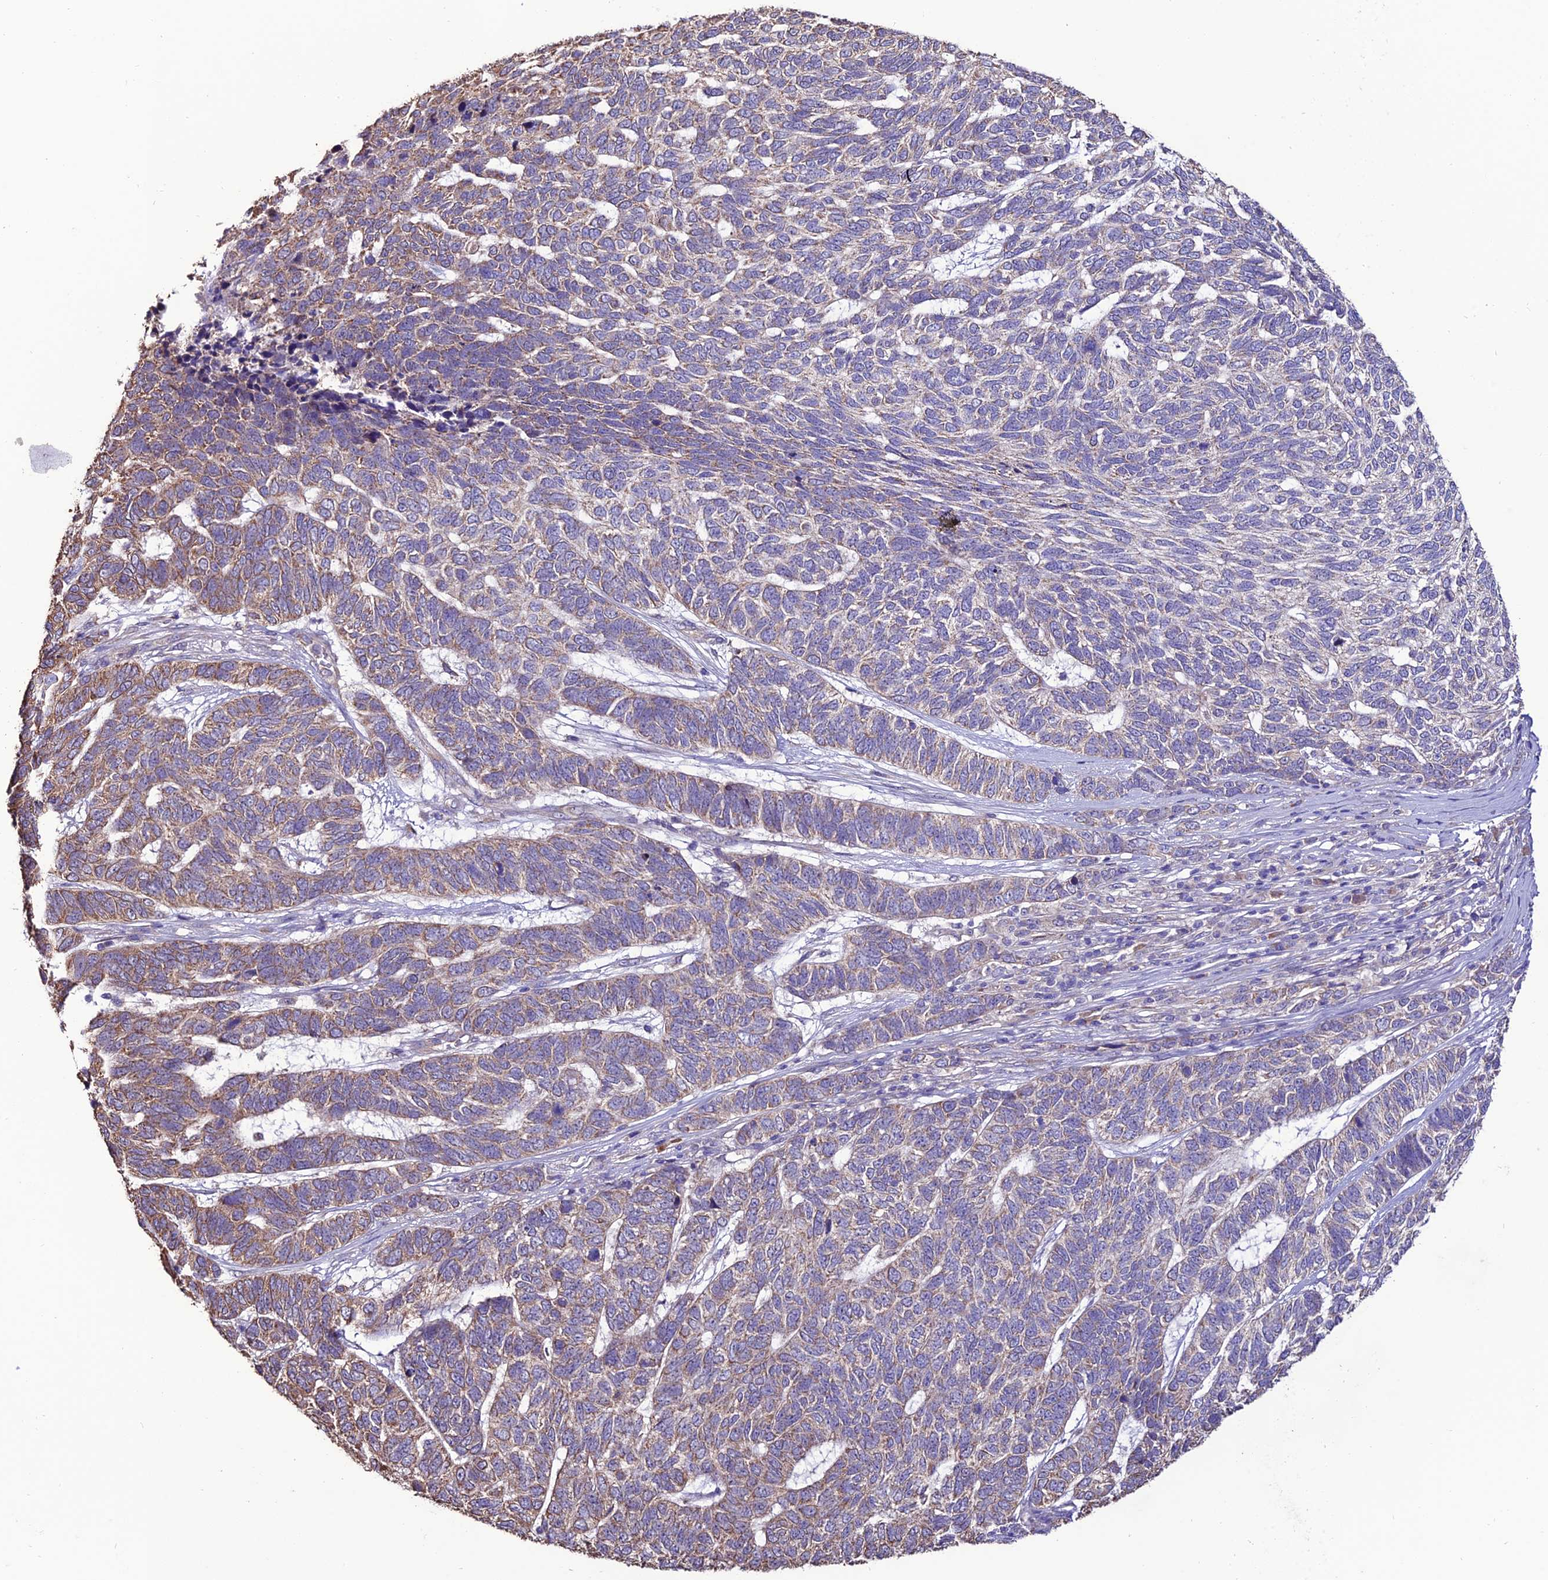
{"staining": {"intensity": "moderate", "quantity": "<25%", "location": "cytoplasmic/membranous"}, "tissue": "skin cancer", "cell_type": "Tumor cells", "image_type": "cancer", "snomed": [{"axis": "morphology", "description": "Basal cell carcinoma"}, {"axis": "topography", "description": "Skin"}], "caption": "Basal cell carcinoma (skin) stained with a brown dye reveals moderate cytoplasmic/membranous positive positivity in about <25% of tumor cells.", "gene": "HOGA1", "patient": {"sex": "female", "age": 65}}